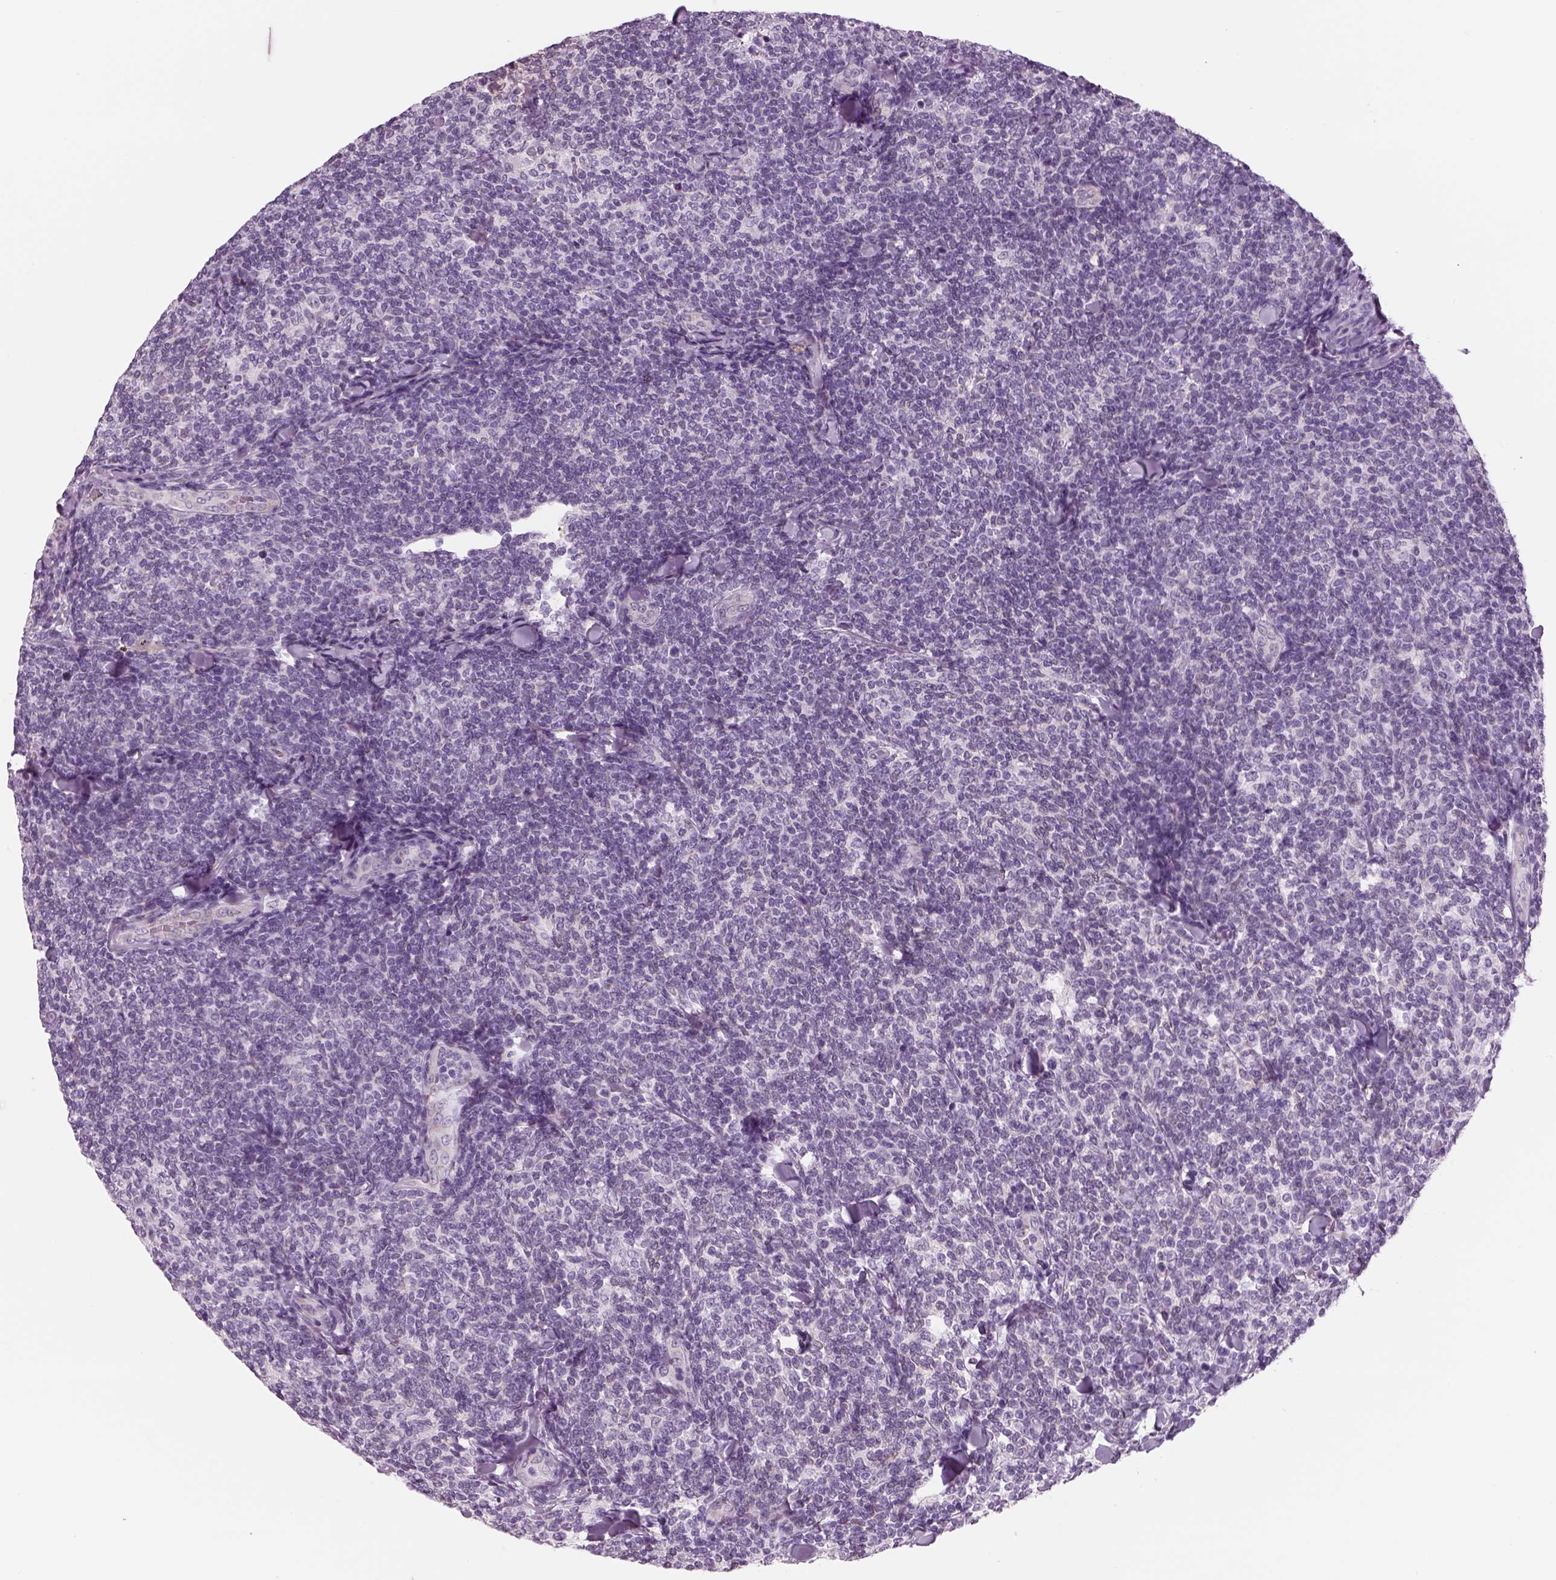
{"staining": {"intensity": "negative", "quantity": "none", "location": "none"}, "tissue": "lymphoma", "cell_type": "Tumor cells", "image_type": "cancer", "snomed": [{"axis": "morphology", "description": "Malignant lymphoma, non-Hodgkin's type, Low grade"}, {"axis": "topography", "description": "Lymph node"}], "caption": "Immunohistochemistry (IHC) photomicrograph of human lymphoma stained for a protein (brown), which demonstrates no staining in tumor cells.", "gene": "KCNMB4", "patient": {"sex": "female", "age": 56}}